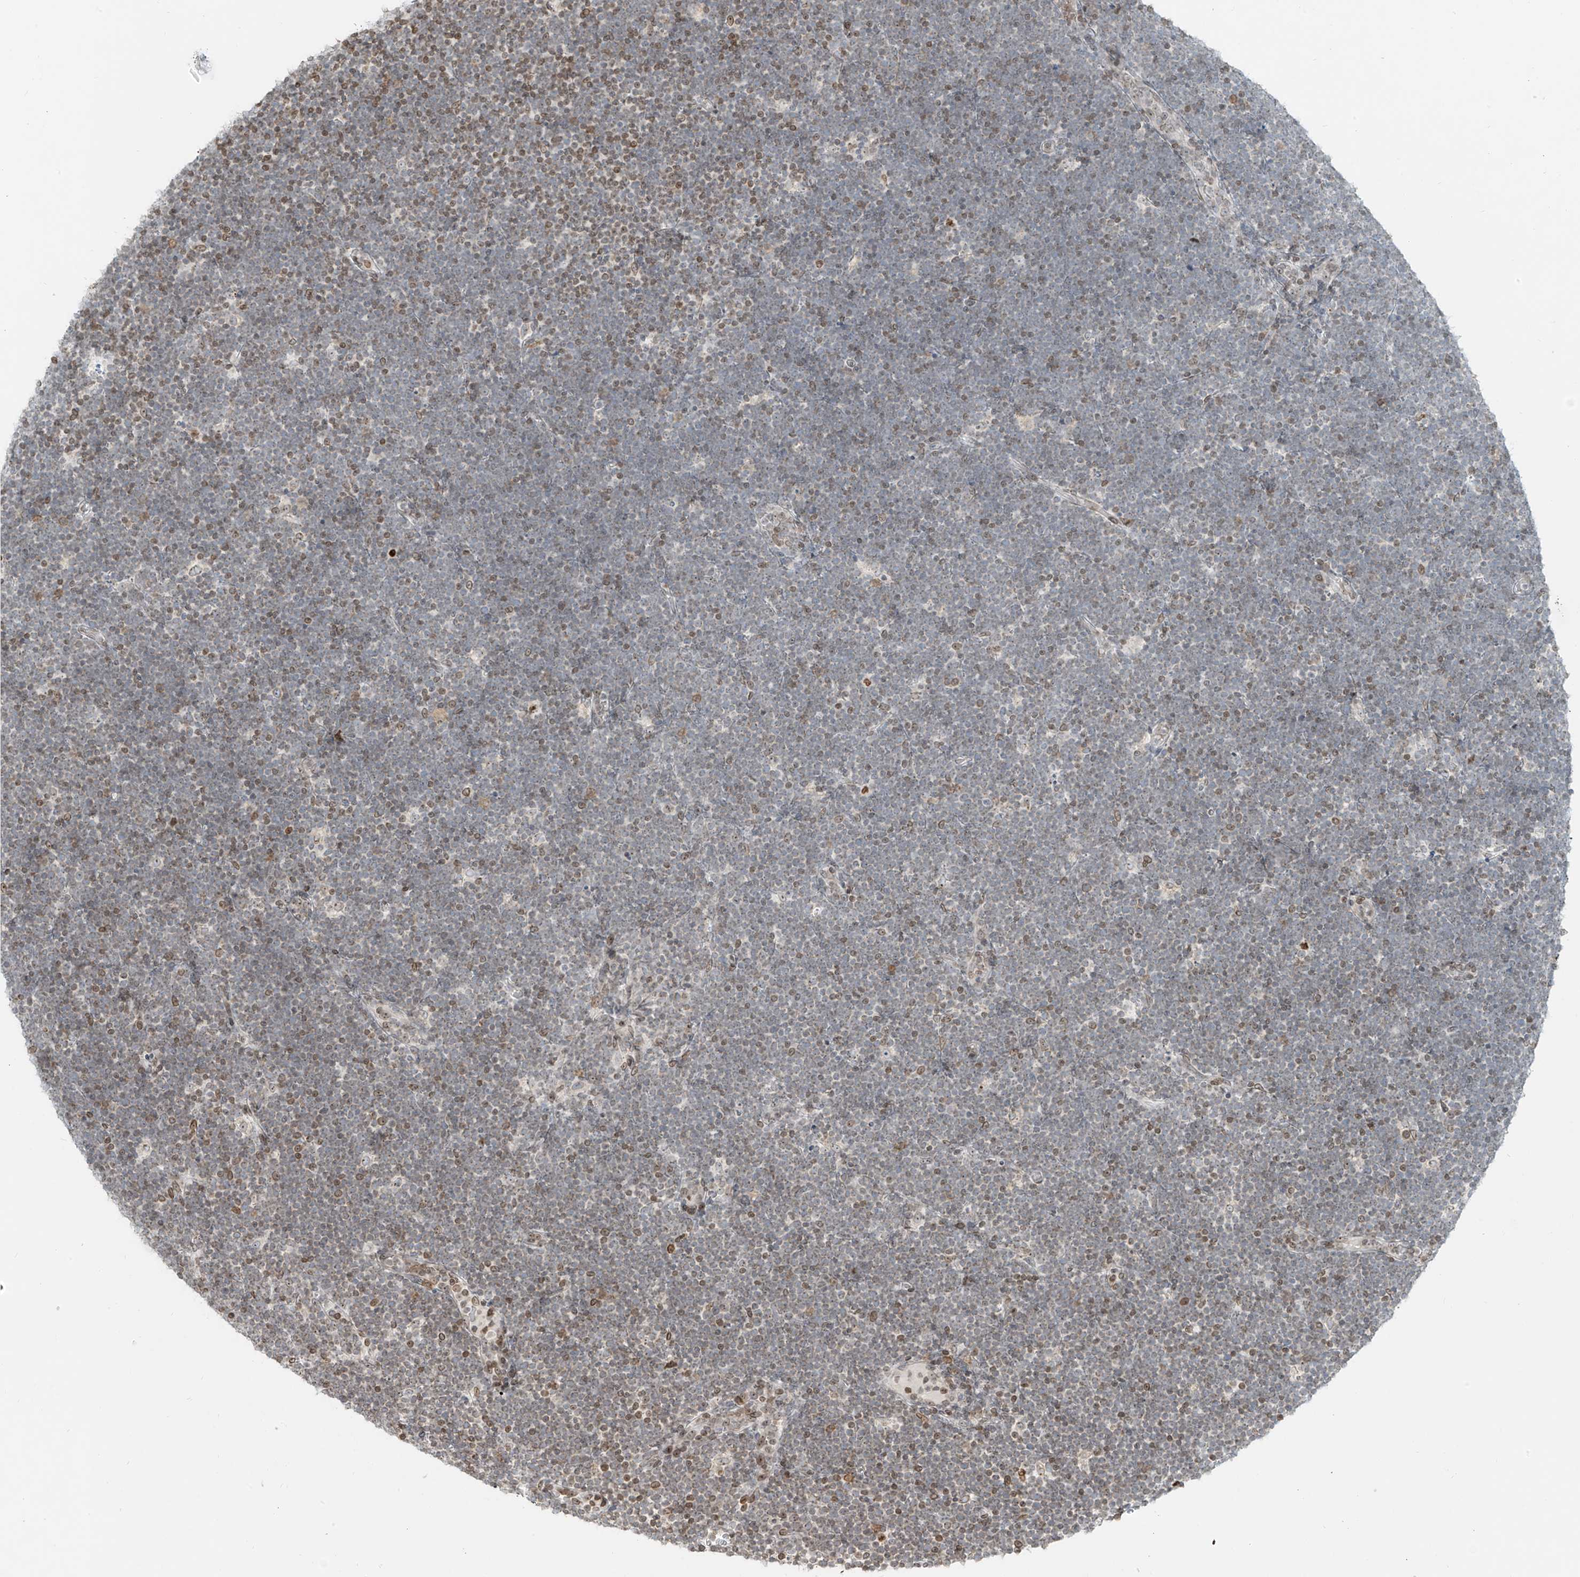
{"staining": {"intensity": "weak", "quantity": "25%-75%", "location": "nuclear"}, "tissue": "lymphoma", "cell_type": "Tumor cells", "image_type": "cancer", "snomed": [{"axis": "morphology", "description": "Malignant lymphoma, non-Hodgkin's type, High grade"}, {"axis": "topography", "description": "Lymph node"}], "caption": "IHC staining of lymphoma, which shows low levels of weak nuclear staining in about 25%-75% of tumor cells indicating weak nuclear protein expression. The staining was performed using DAB (3,3'-diaminobenzidine) (brown) for protein detection and nuclei were counterstained in hematoxylin (blue).", "gene": "SAMD15", "patient": {"sex": "male", "age": 13}}